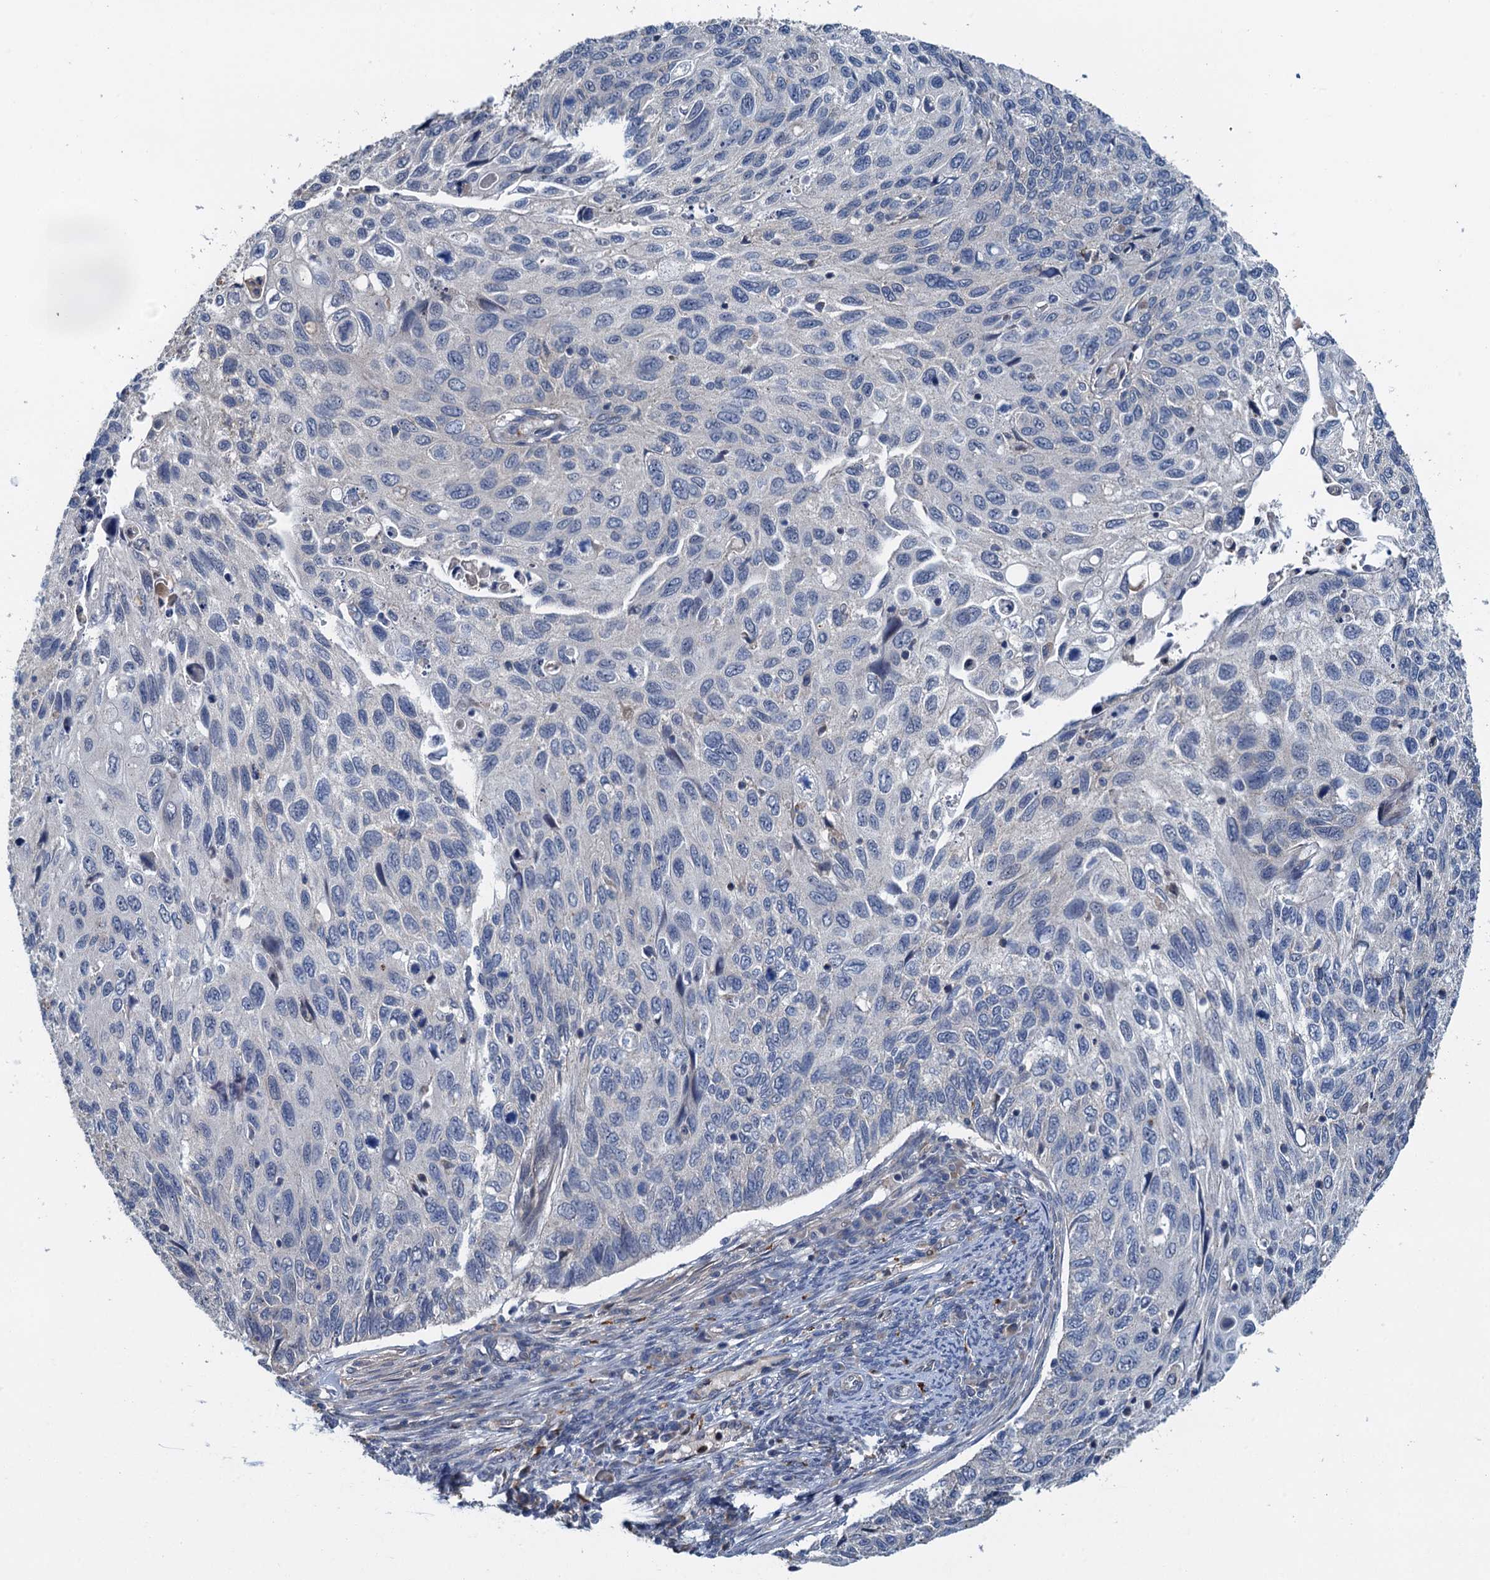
{"staining": {"intensity": "negative", "quantity": "none", "location": "none"}, "tissue": "cervical cancer", "cell_type": "Tumor cells", "image_type": "cancer", "snomed": [{"axis": "morphology", "description": "Squamous cell carcinoma, NOS"}, {"axis": "topography", "description": "Cervix"}], "caption": "Immunohistochemistry (IHC) photomicrograph of neoplastic tissue: squamous cell carcinoma (cervical) stained with DAB (3,3'-diaminobenzidine) displays no significant protein expression in tumor cells.", "gene": "ZNF606", "patient": {"sex": "female", "age": 70}}